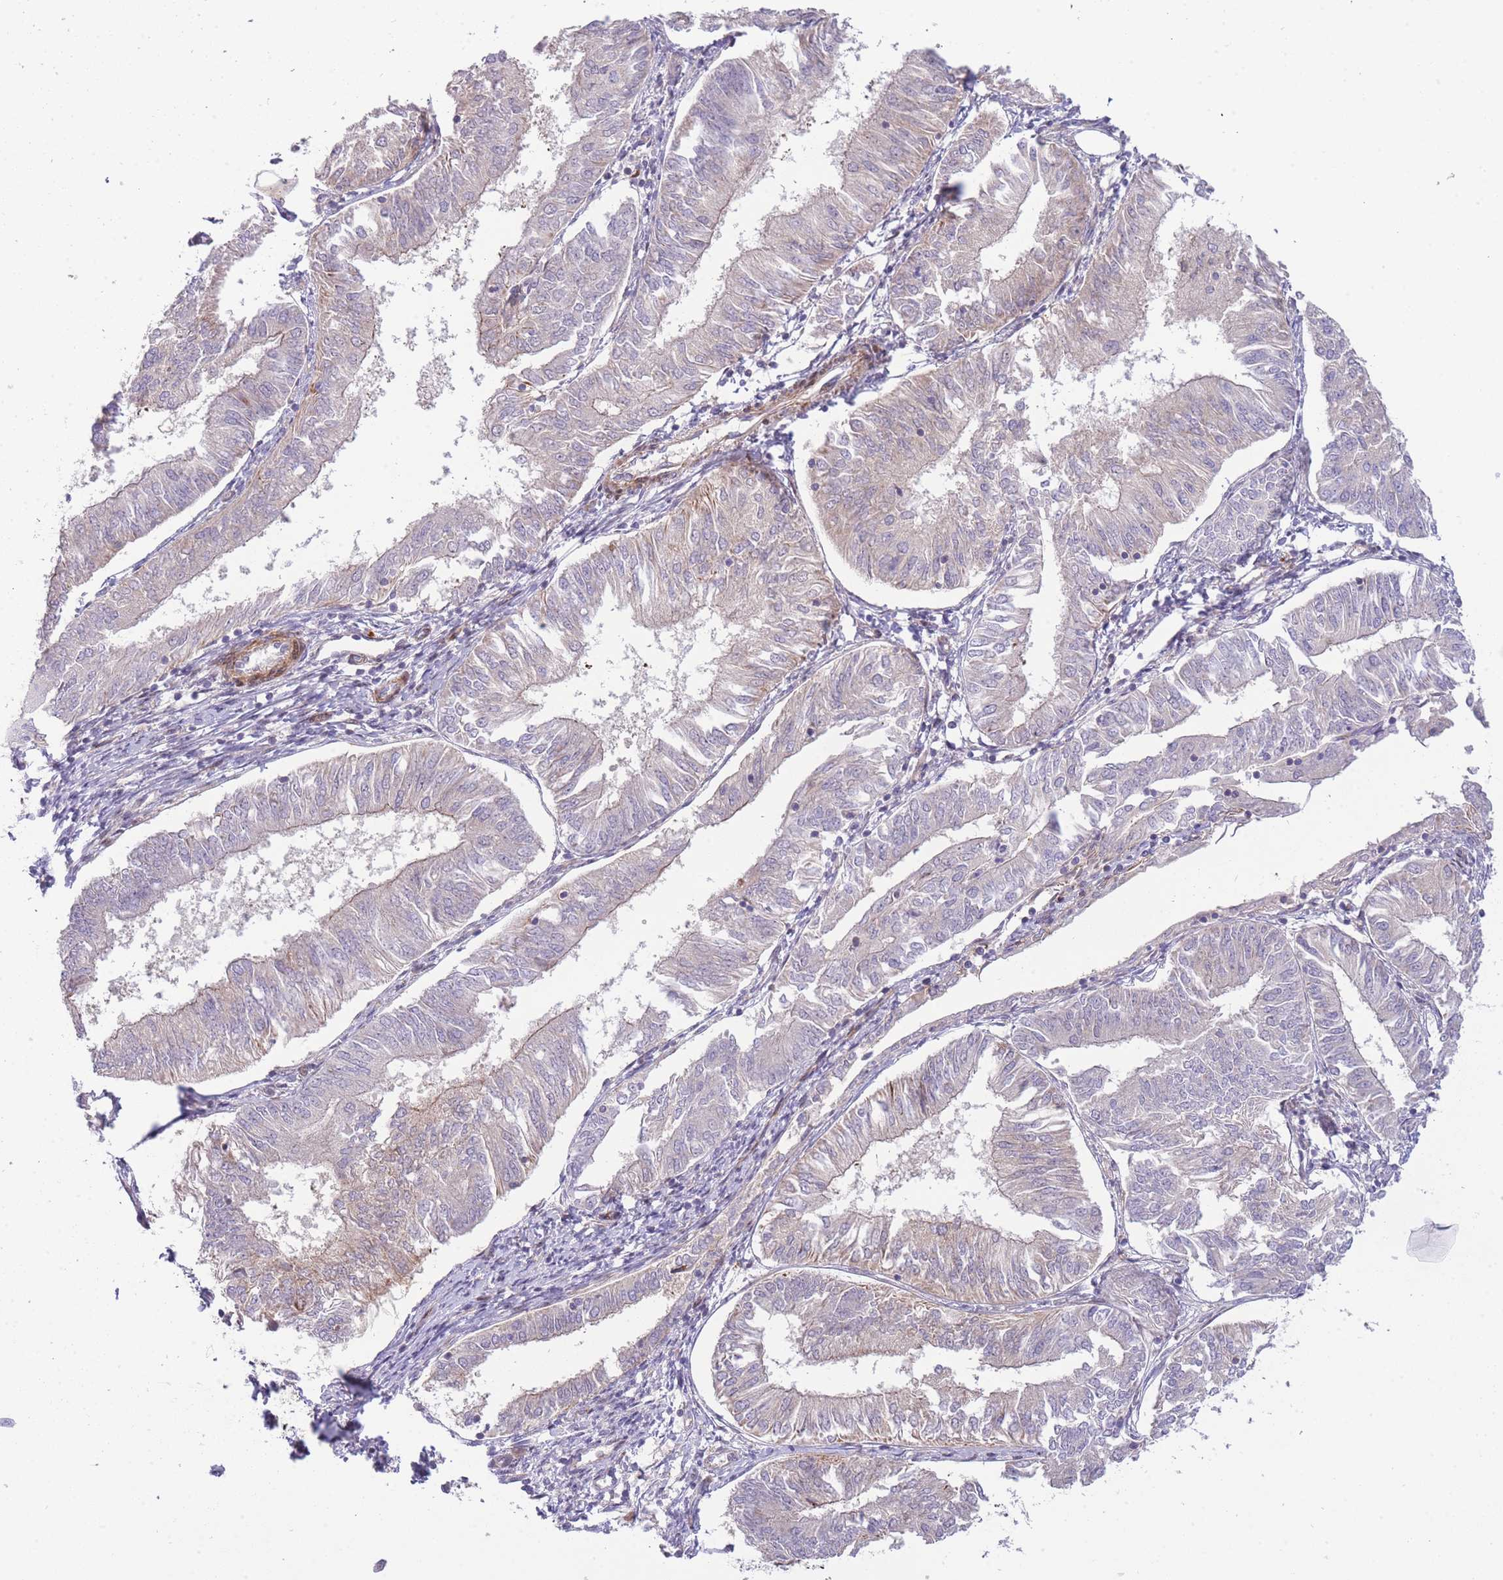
{"staining": {"intensity": "negative", "quantity": "none", "location": "none"}, "tissue": "endometrial cancer", "cell_type": "Tumor cells", "image_type": "cancer", "snomed": [{"axis": "morphology", "description": "Adenocarcinoma, NOS"}, {"axis": "topography", "description": "Endometrium"}], "caption": "A photomicrograph of endometrial adenocarcinoma stained for a protein reveals no brown staining in tumor cells.", "gene": "ATP5MC2", "patient": {"sex": "female", "age": 58}}